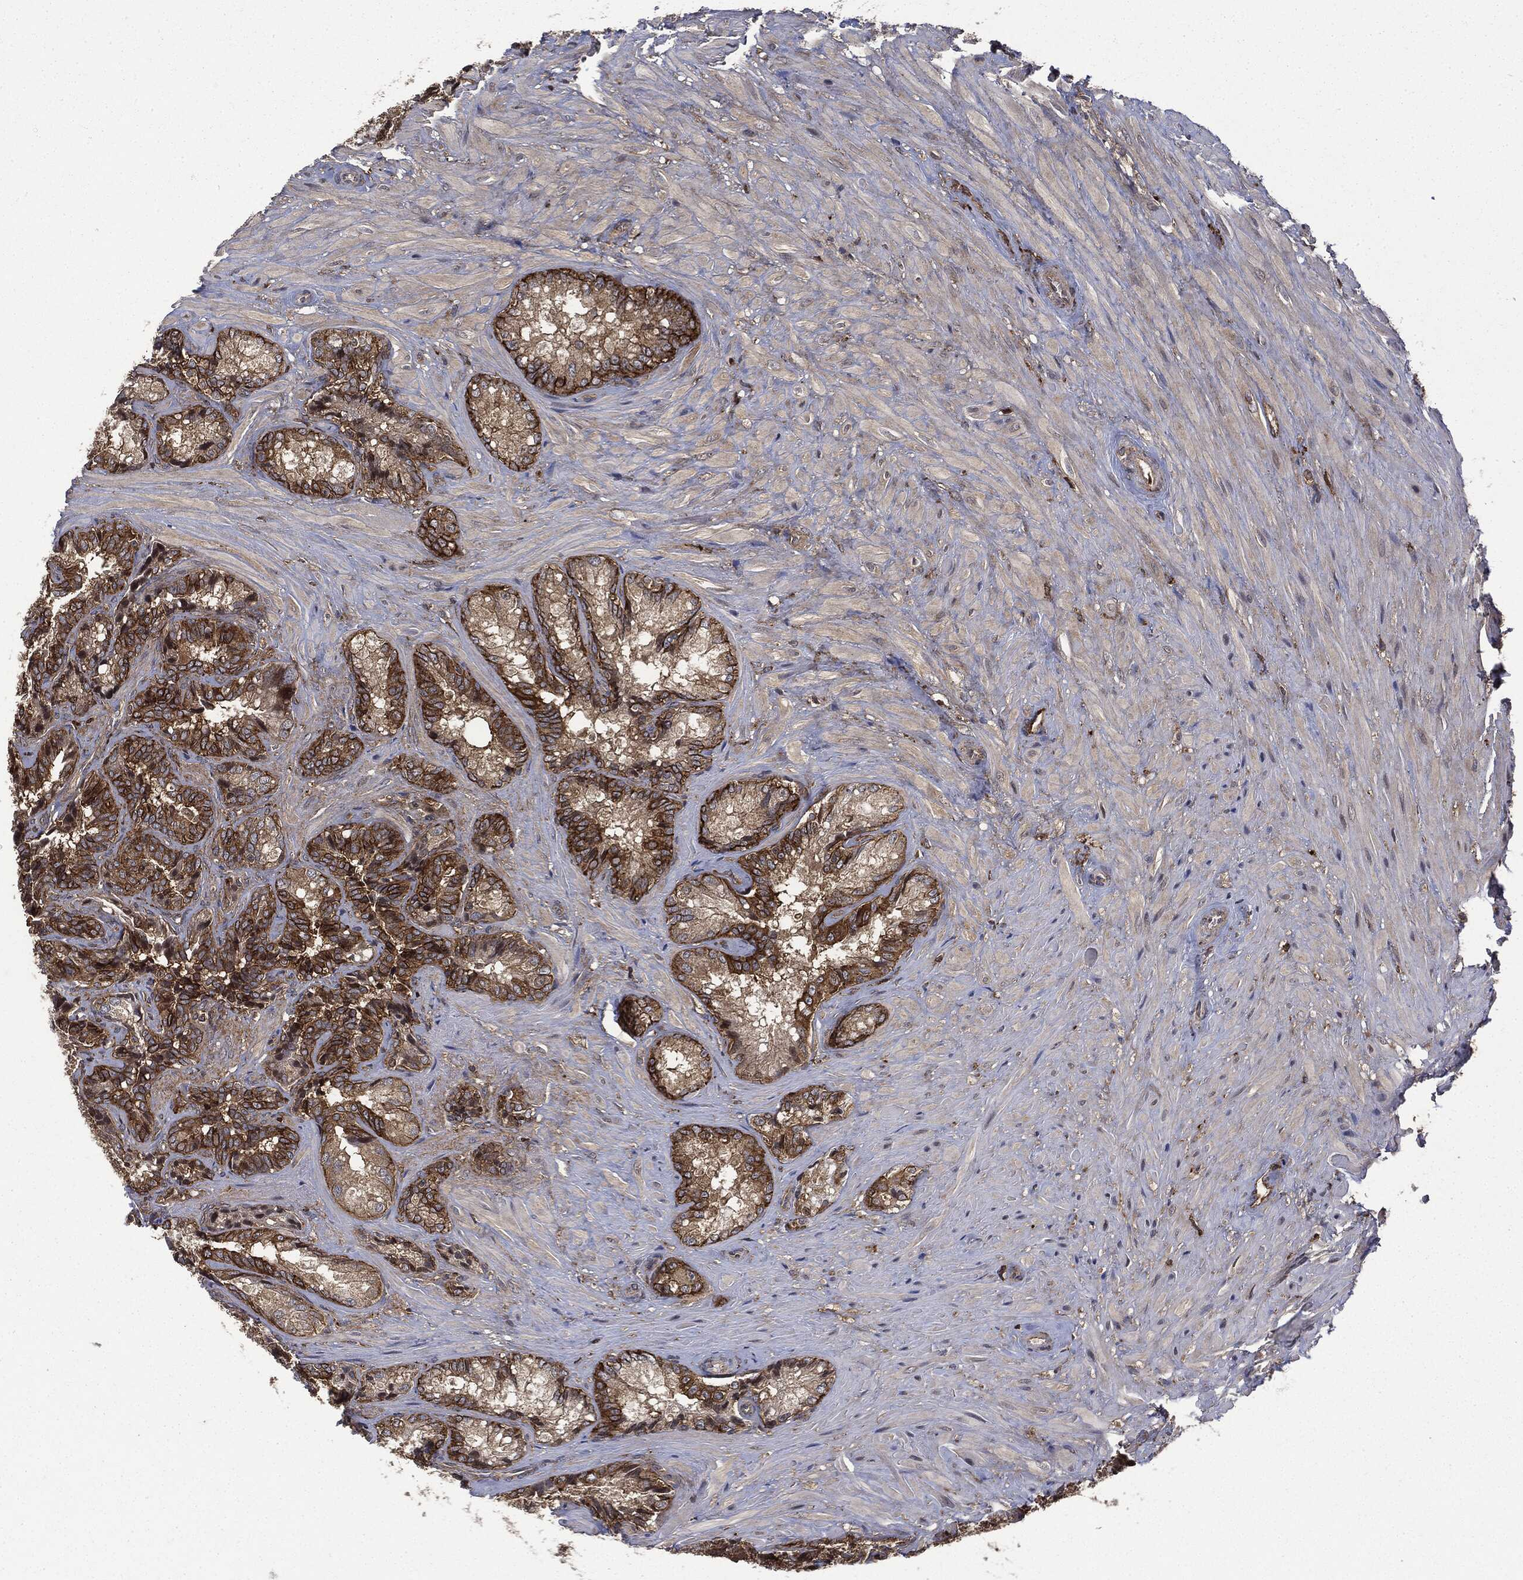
{"staining": {"intensity": "strong", "quantity": ">75%", "location": "cytoplasmic/membranous"}, "tissue": "seminal vesicle", "cell_type": "Glandular cells", "image_type": "normal", "snomed": [{"axis": "morphology", "description": "Normal tissue, NOS"}, {"axis": "topography", "description": "Seminal veicle"}], "caption": "This photomicrograph exhibits immunohistochemistry staining of normal seminal vesicle, with high strong cytoplasmic/membranous expression in about >75% of glandular cells.", "gene": "SNX5", "patient": {"sex": "male", "age": 68}}